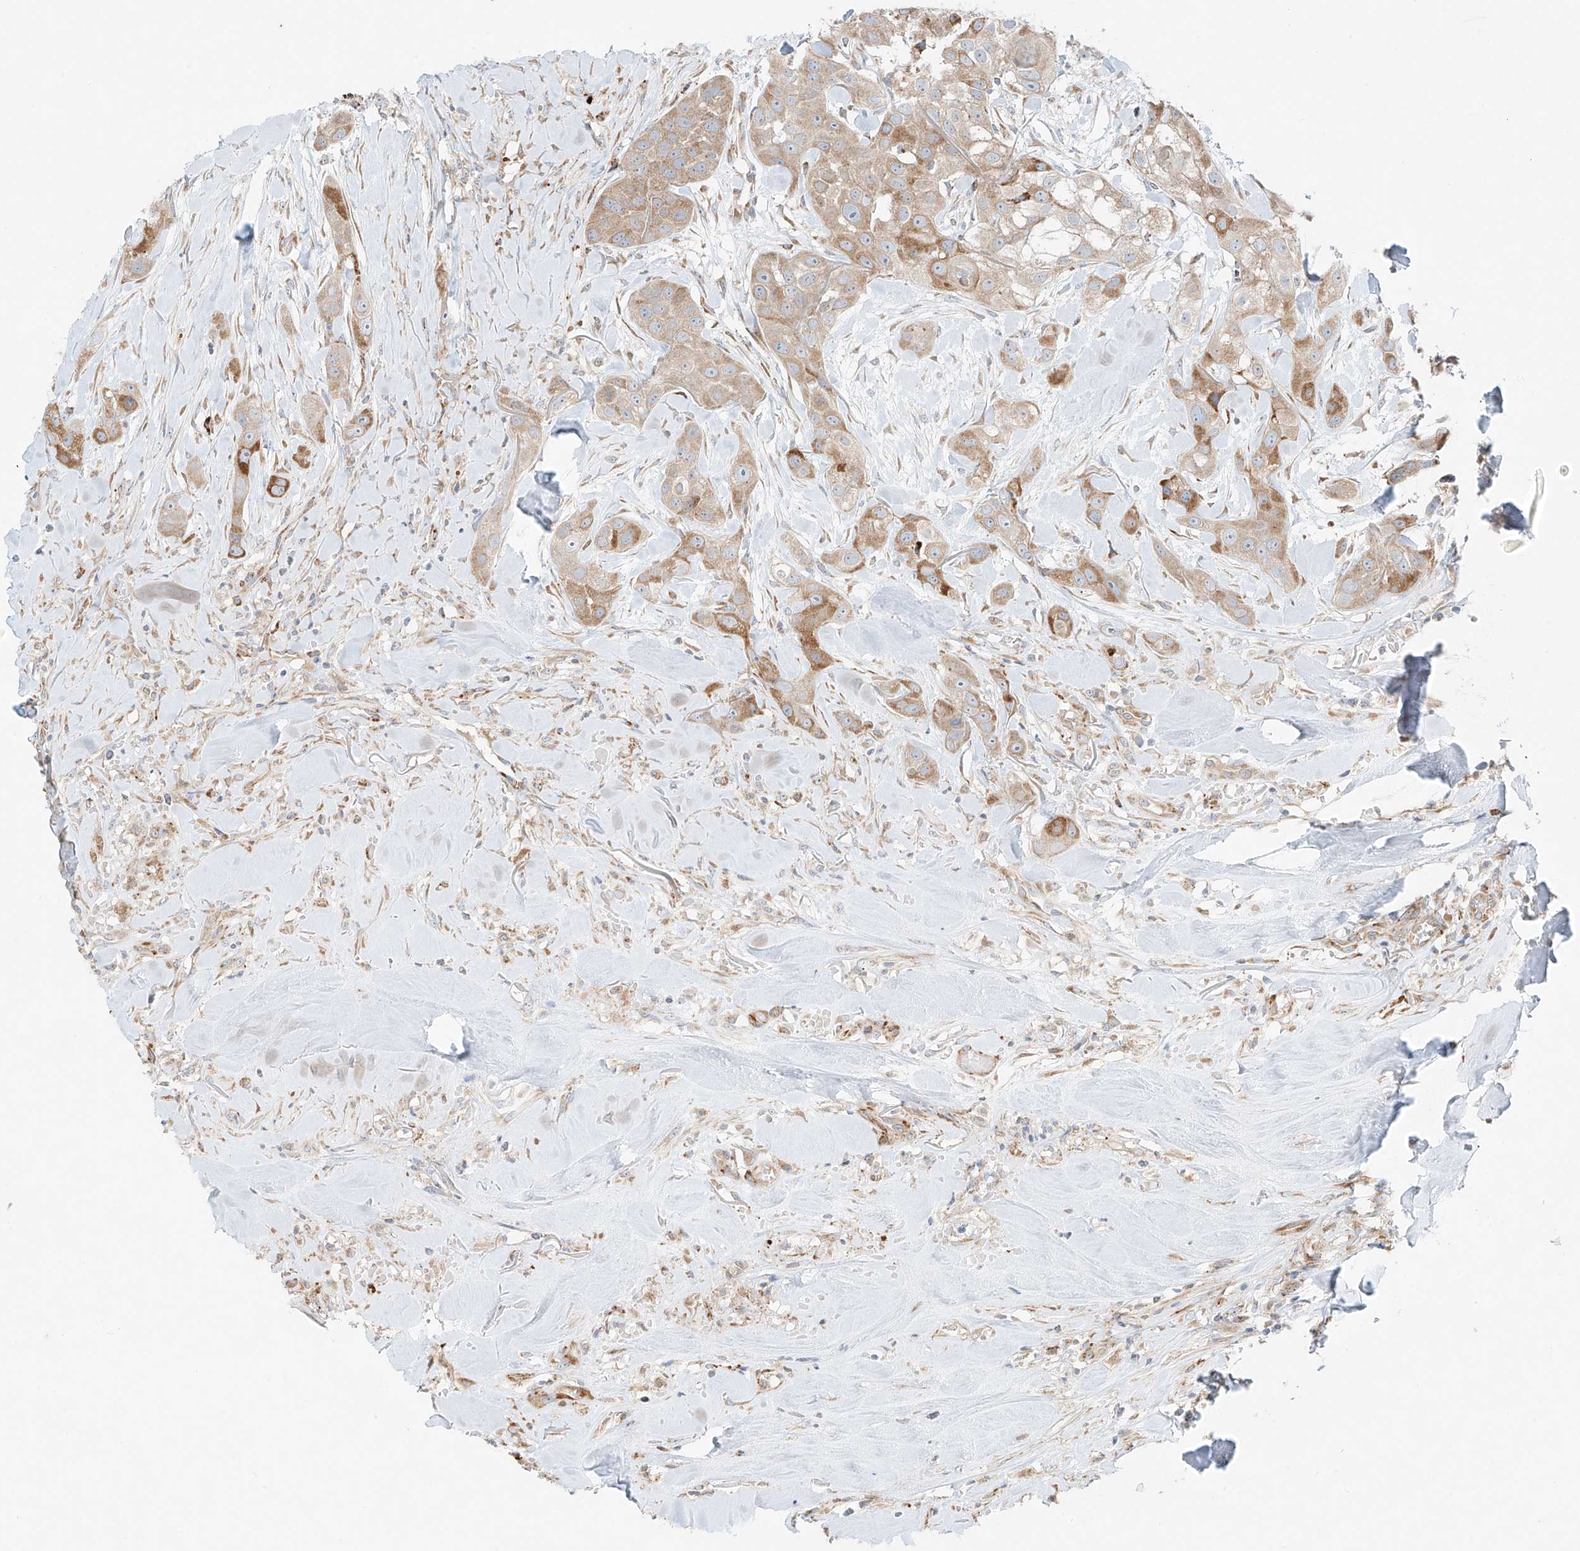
{"staining": {"intensity": "moderate", "quantity": "25%-75%", "location": "cytoplasmic/membranous"}, "tissue": "head and neck cancer", "cell_type": "Tumor cells", "image_type": "cancer", "snomed": [{"axis": "morphology", "description": "Normal tissue, NOS"}, {"axis": "morphology", "description": "Squamous cell carcinoma, NOS"}, {"axis": "topography", "description": "Skeletal muscle"}, {"axis": "topography", "description": "Head-Neck"}], "caption": "Immunohistochemical staining of head and neck cancer demonstrates medium levels of moderate cytoplasmic/membranous protein positivity in approximately 25%-75% of tumor cells. Nuclei are stained in blue.", "gene": "EIPR1", "patient": {"sex": "male", "age": 51}}